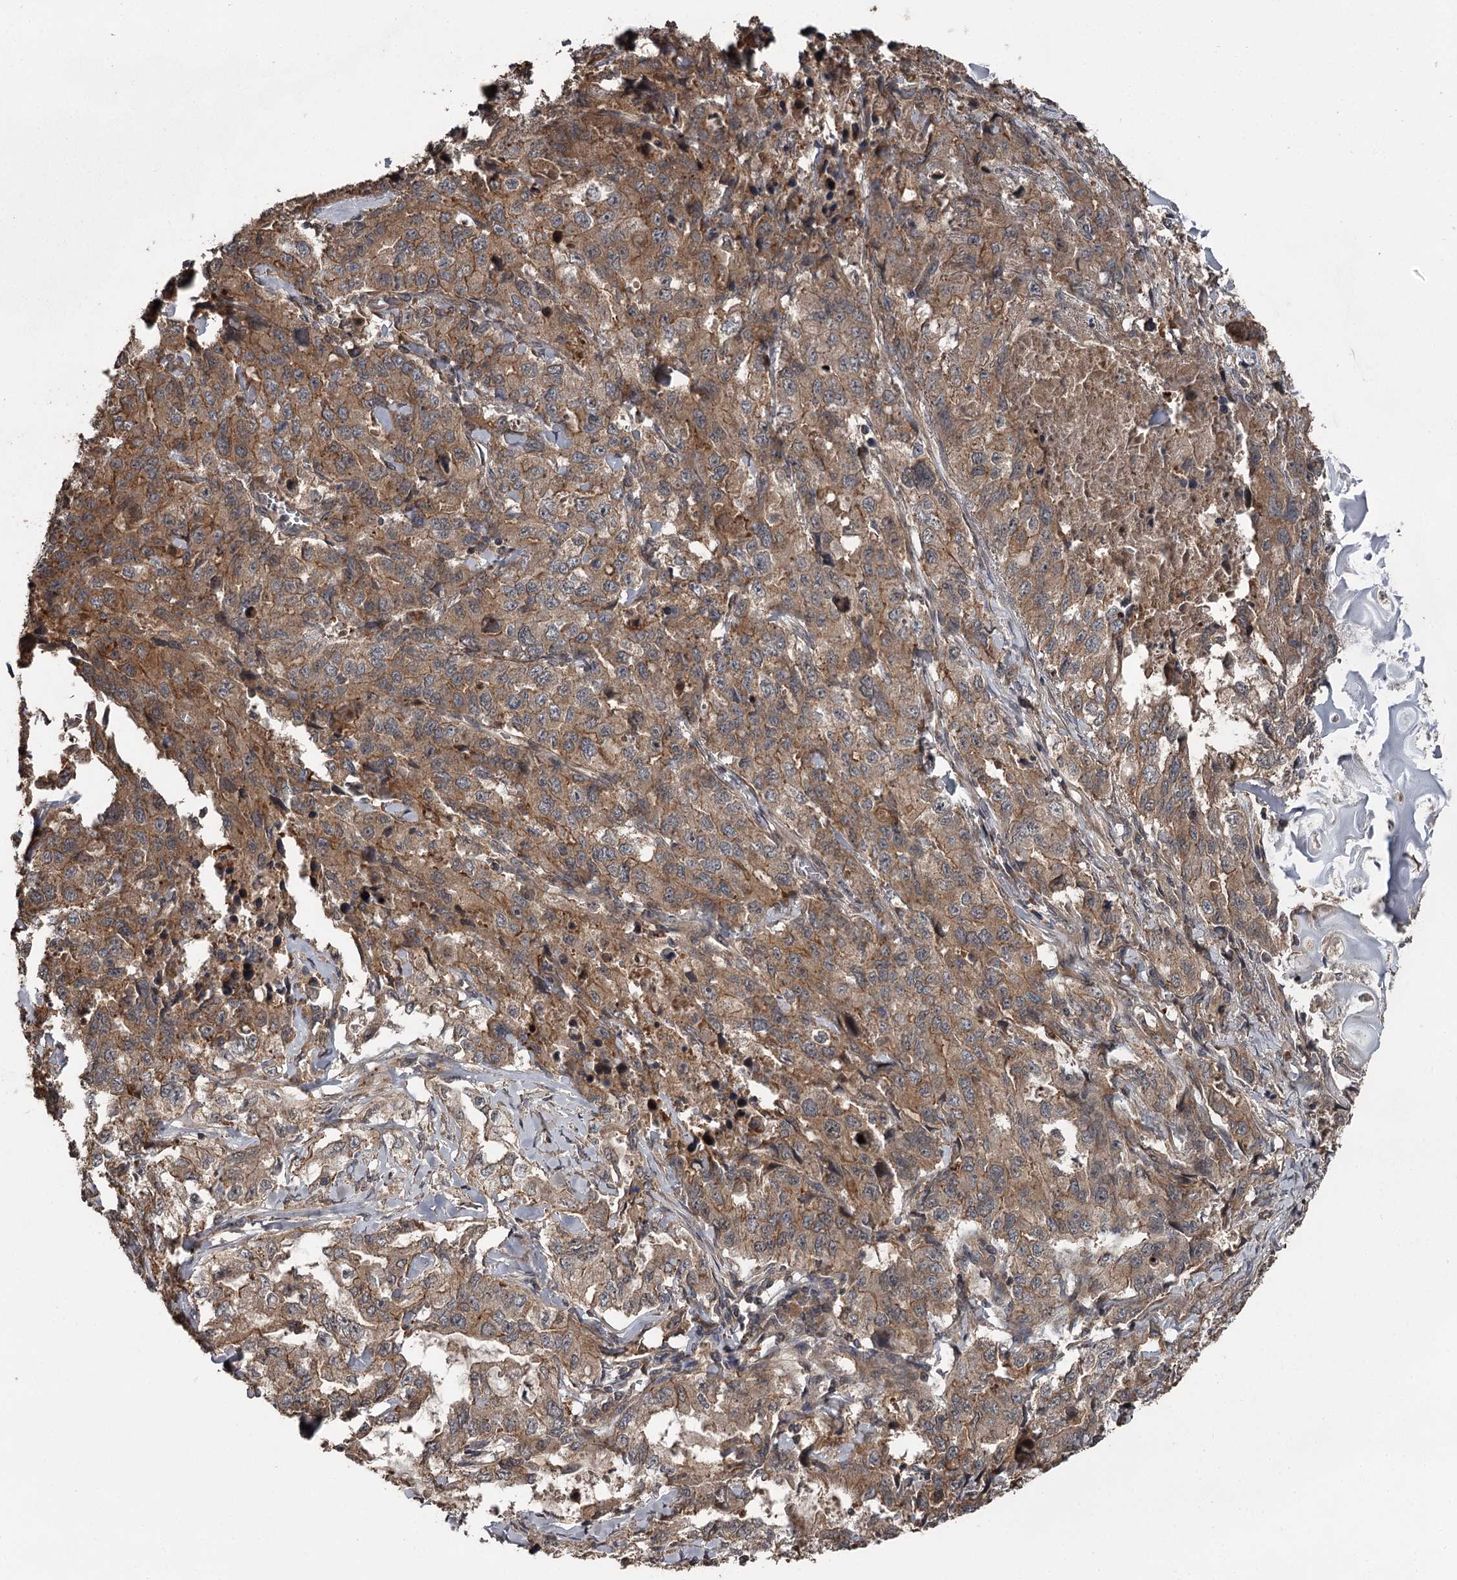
{"staining": {"intensity": "moderate", "quantity": ">75%", "location": "cytoplasmic/membranous"}, "tissue": "lung cancer", "cell_type": "Tumor cells", "image_type": "cancer", "snomed": [{"axis": "morphology", "description": "Adenocarcinoma, NOS"}, {"axis": "topography", "description": "Lung"}], "caption": "Protein positivity by IHC shows moderate cytoplasmic/membranous positivity in approximately >75% of tumor cells in lung adenocarcinoma. Using DAB (brown) and hematoxylin (blue) stains, captured at high magnification using brightfield microscopy.", "gene": "RAB21", "patient": {"sex": "female", "age": 51}}